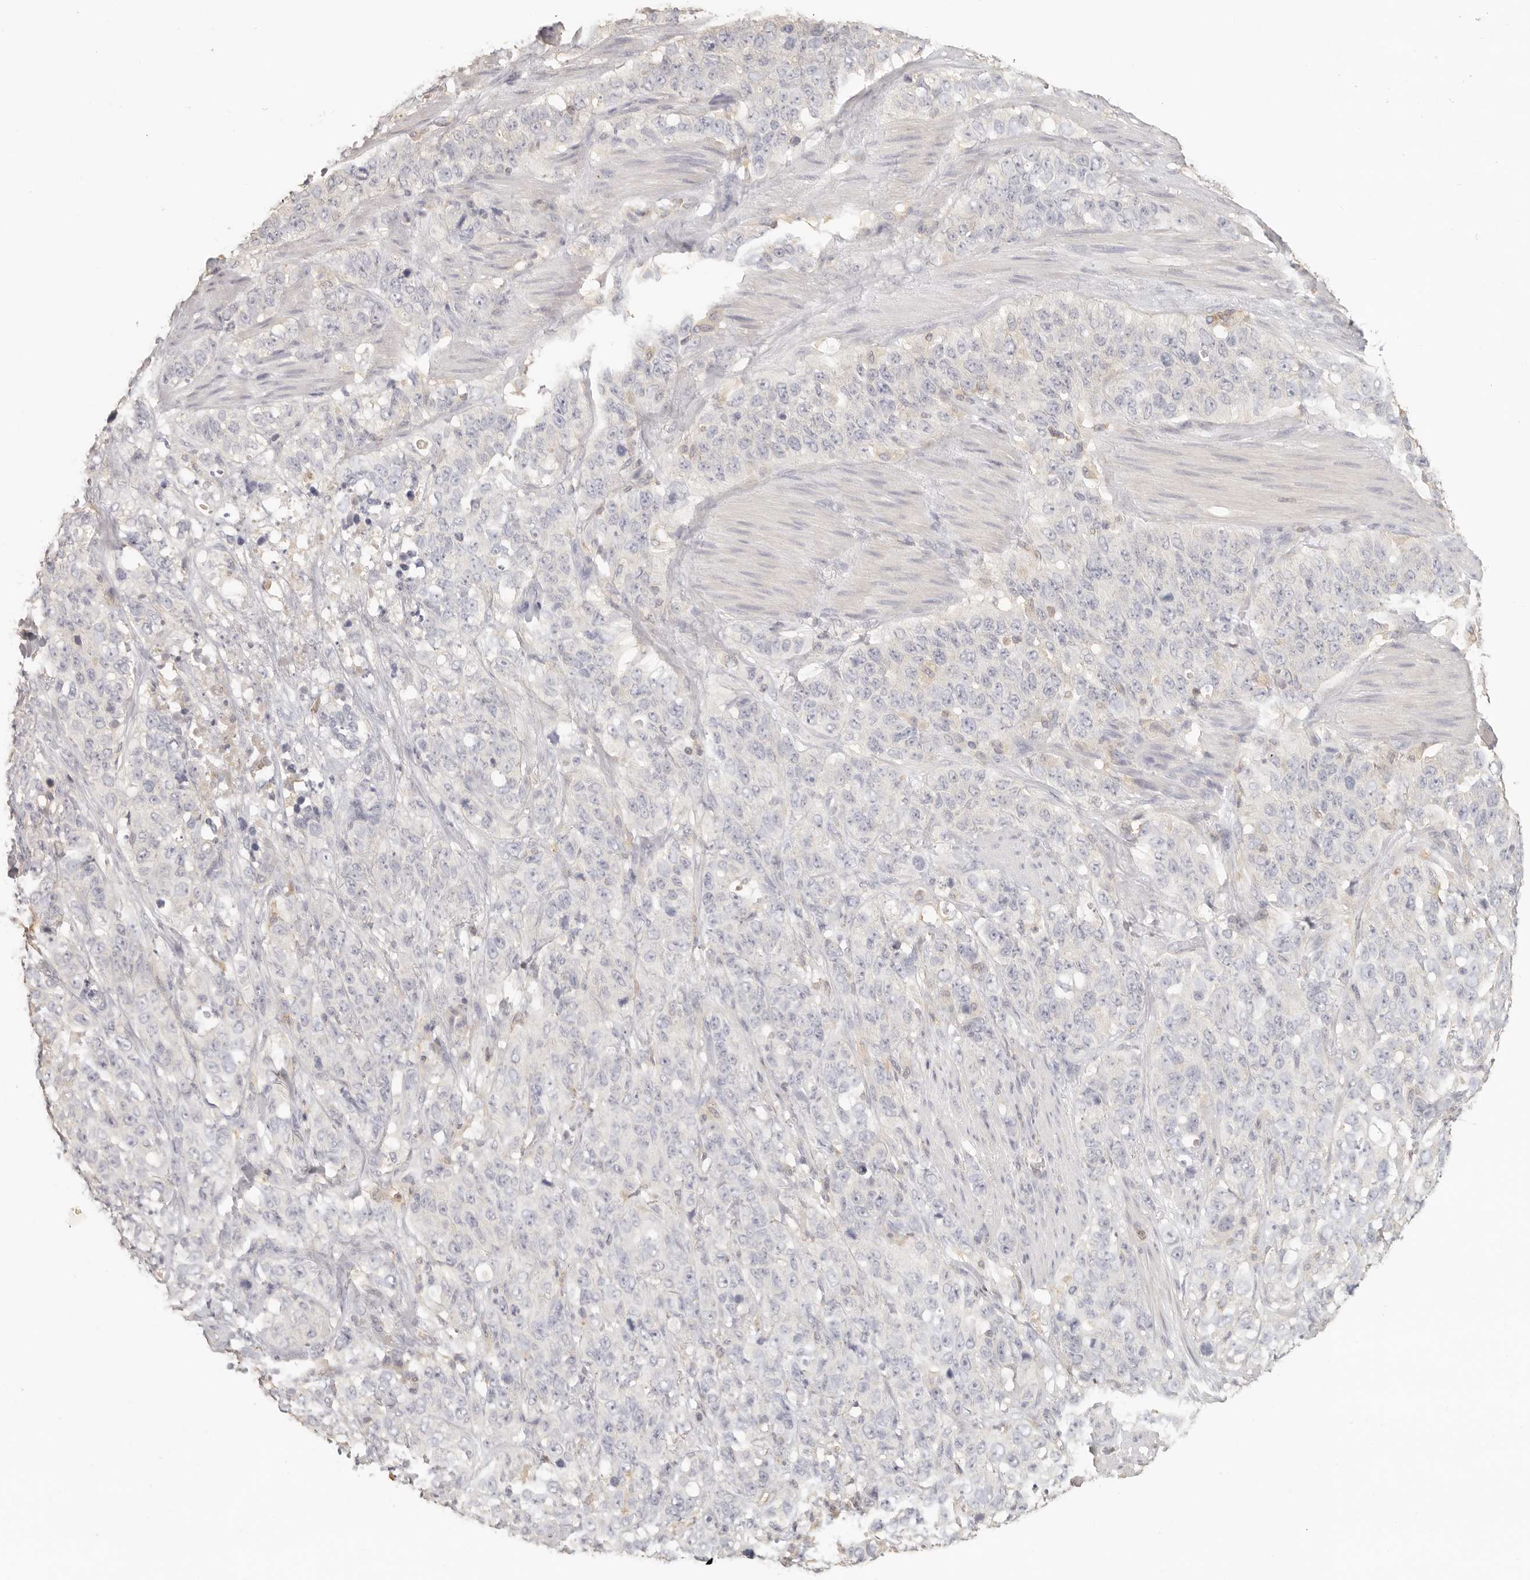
{"staining": {"intensity": "negative", "quantity": "none", "location": "none"}, "tissue": "stomach cancer", "cell_type": "Tumor cells", "image_type": "cancer", "snomed": [{"axis": "morphology", "description": "Adenocarcinoma, NOS"}, {"axis": "topography", "description": "Stomach"}], "caption": "DAB immunohistochemical staining of adenocarcinoma (stomach) demonstrates no significant staining in tumor cells.", "gene": "CSK", "patient": {"sex": "male", "age": 48}}